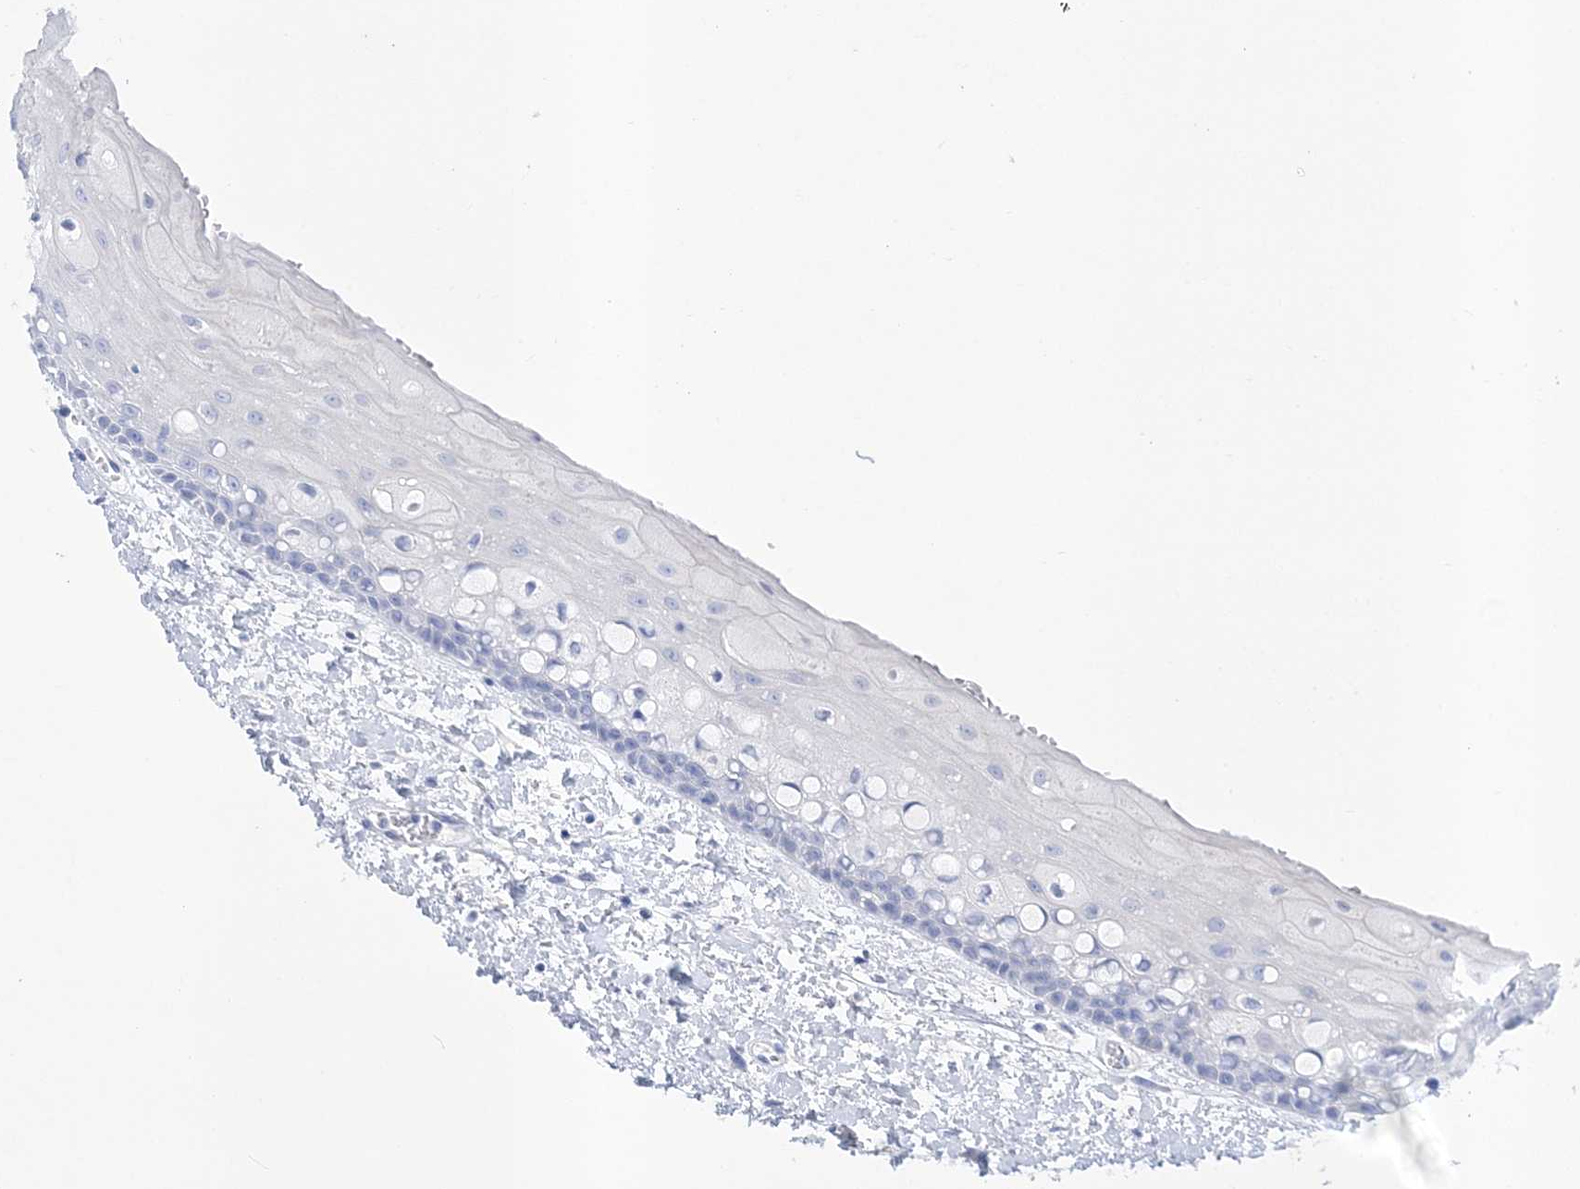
{"staining": {"intensity": "negative", "quantity": "none", "location": "none"}, "tissue": "oral mucosa", "cell_type": "Squamous epithelial cells", "image_type": "normal", "snomed": [{"axis": "morphology", "description": "Normal tissue, NOS"}, {"axis": "topography", "description": "Oral tissue"}], "caption": "Photomicrograph shows no significant protein expression in squamous epithelial cells of unremarkable oral mucosa.", "gene": "RBP2", "patient": {"sex": "female", "age": 76}}